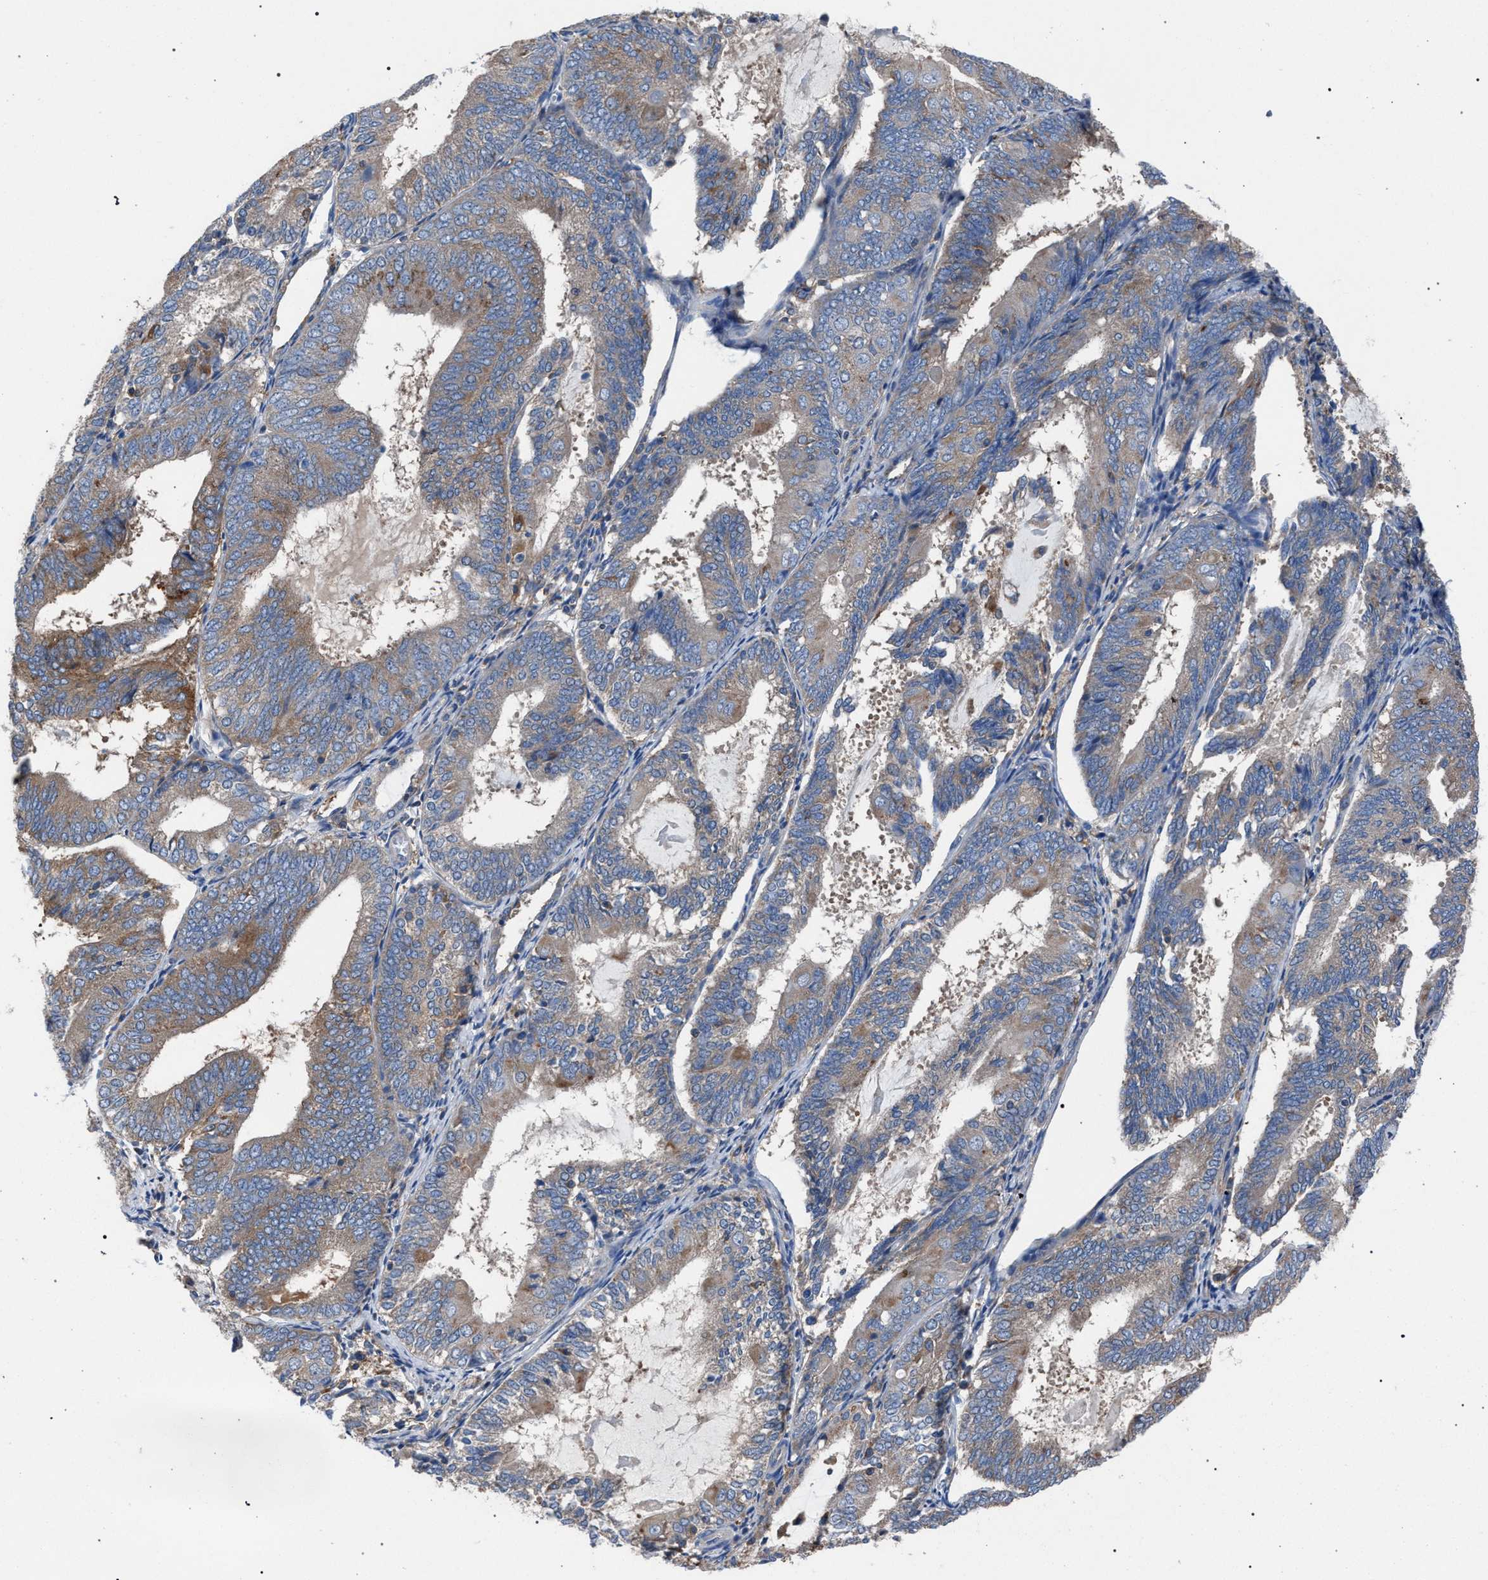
{"staining": {"intensity": "moderate", "quantity": "25%-75%", "location": "cytoplasmic/membranous"}, "tissue": "endometrial cancer", "cell_type": "Tumor cells", "image_type": "cancer", "snomed": [{"axis": "morphology", "description": "Adenocarcinoma, NOS"}, {"axis": "topography", "description": "Endometrium"}], "caption": "Immunohistochemistry (IHC) histopathology image of human endometrial cancer (adenocarcinoma) stained for a protein (brown), which demonstrates medium levels of moderate cytoplasmic/membranous staining in approximately 25%-75% of tumor cells.", "gene": "ATP6V0A1", "patient": {"sex": "female", "age": 81}}